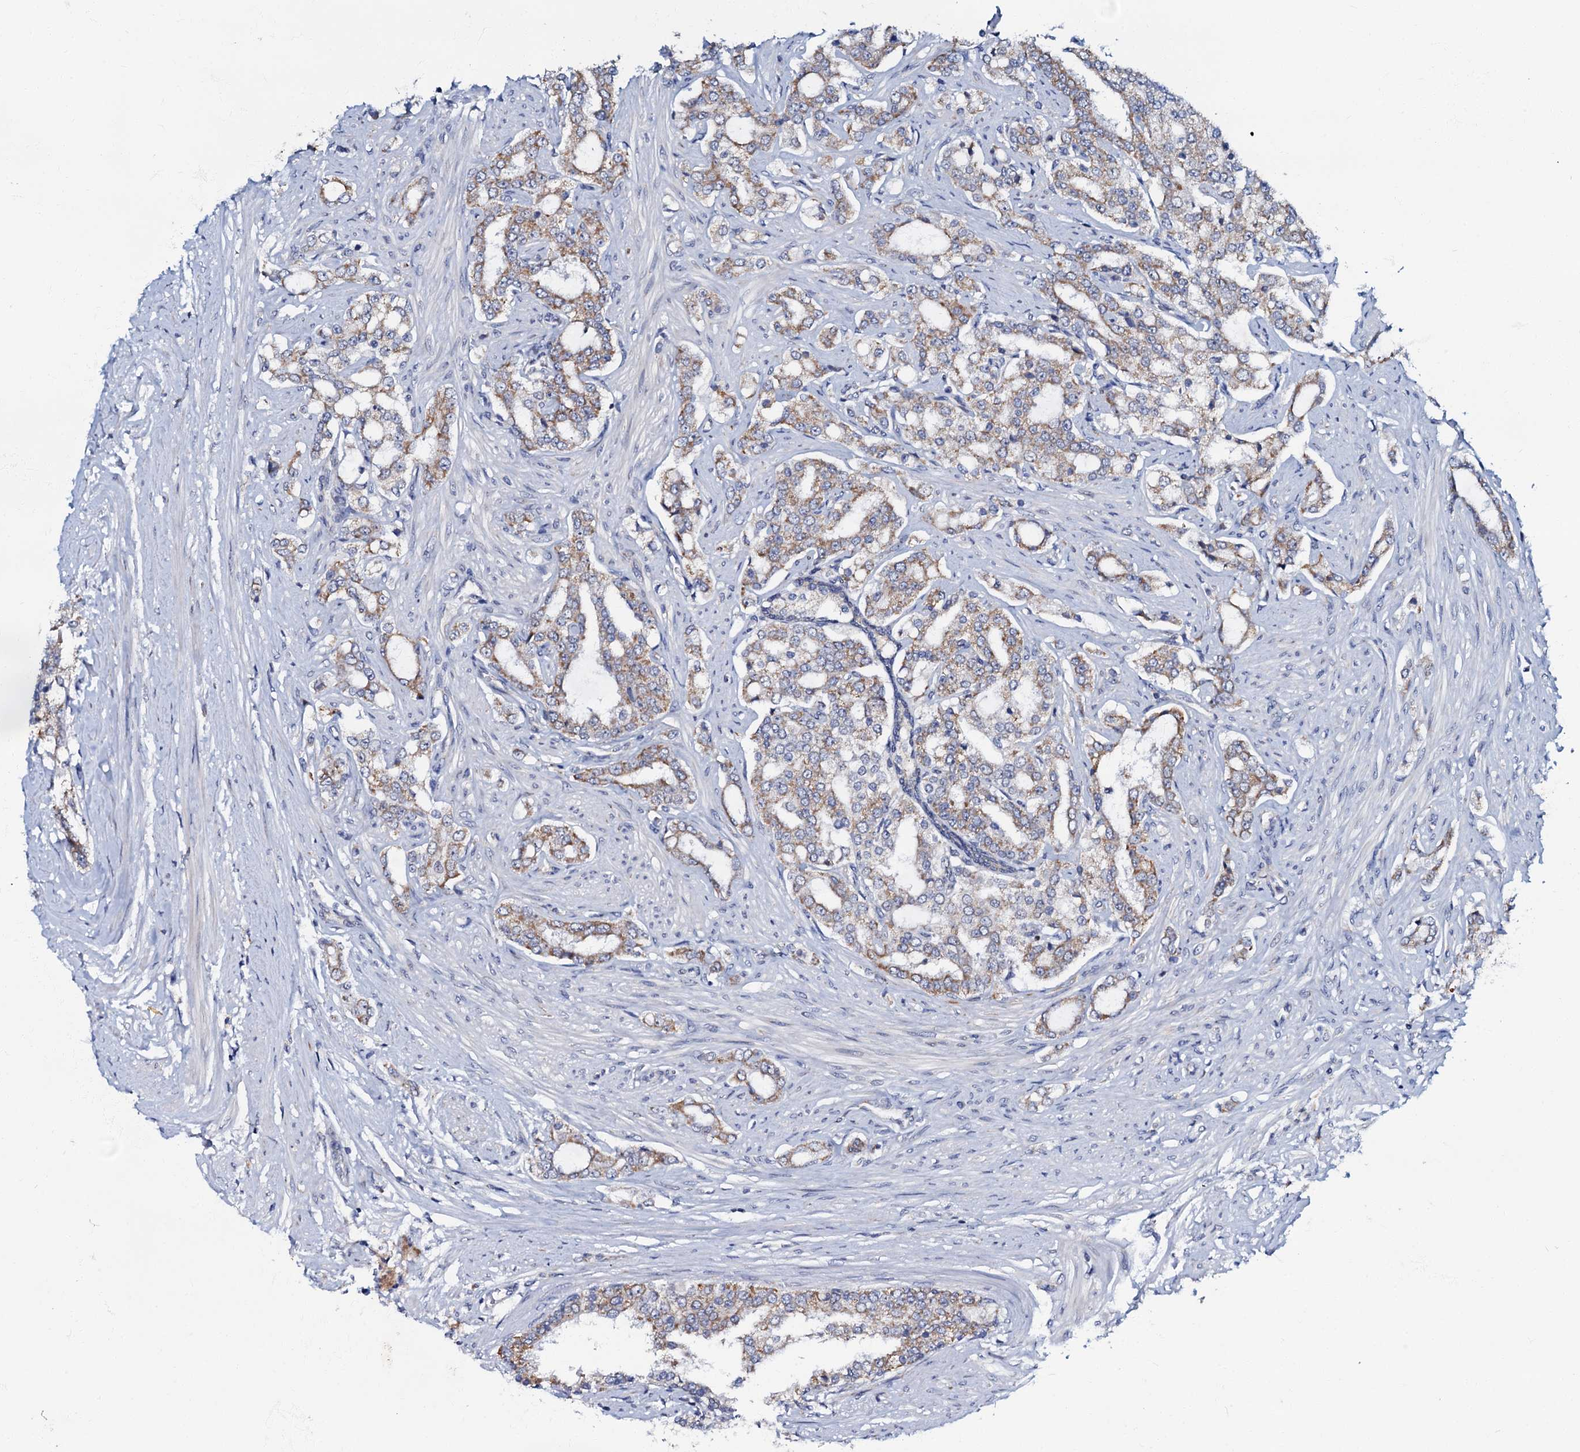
{"staining": {"intensity": "moderate", "quantity": "25%-75%", "location": "cytoplasmic/membranous"}, "tissue": "prostate cancer", "cell_type": "Tumor cells", "image_type": "cancer", "snomed": [{"axis": "morphology", "description": "Adenocarcinoma, High grade"}, {"axis": "topography", "description": "Prostate"}], "caption": "Prostate high-grade adenocarcinoma stained for a protein exhibits moderate cytoplasmic/membranous positivity in tumor cells.", "gene": "MRPL51", "patient": {"sex": "male", "age": 64}}